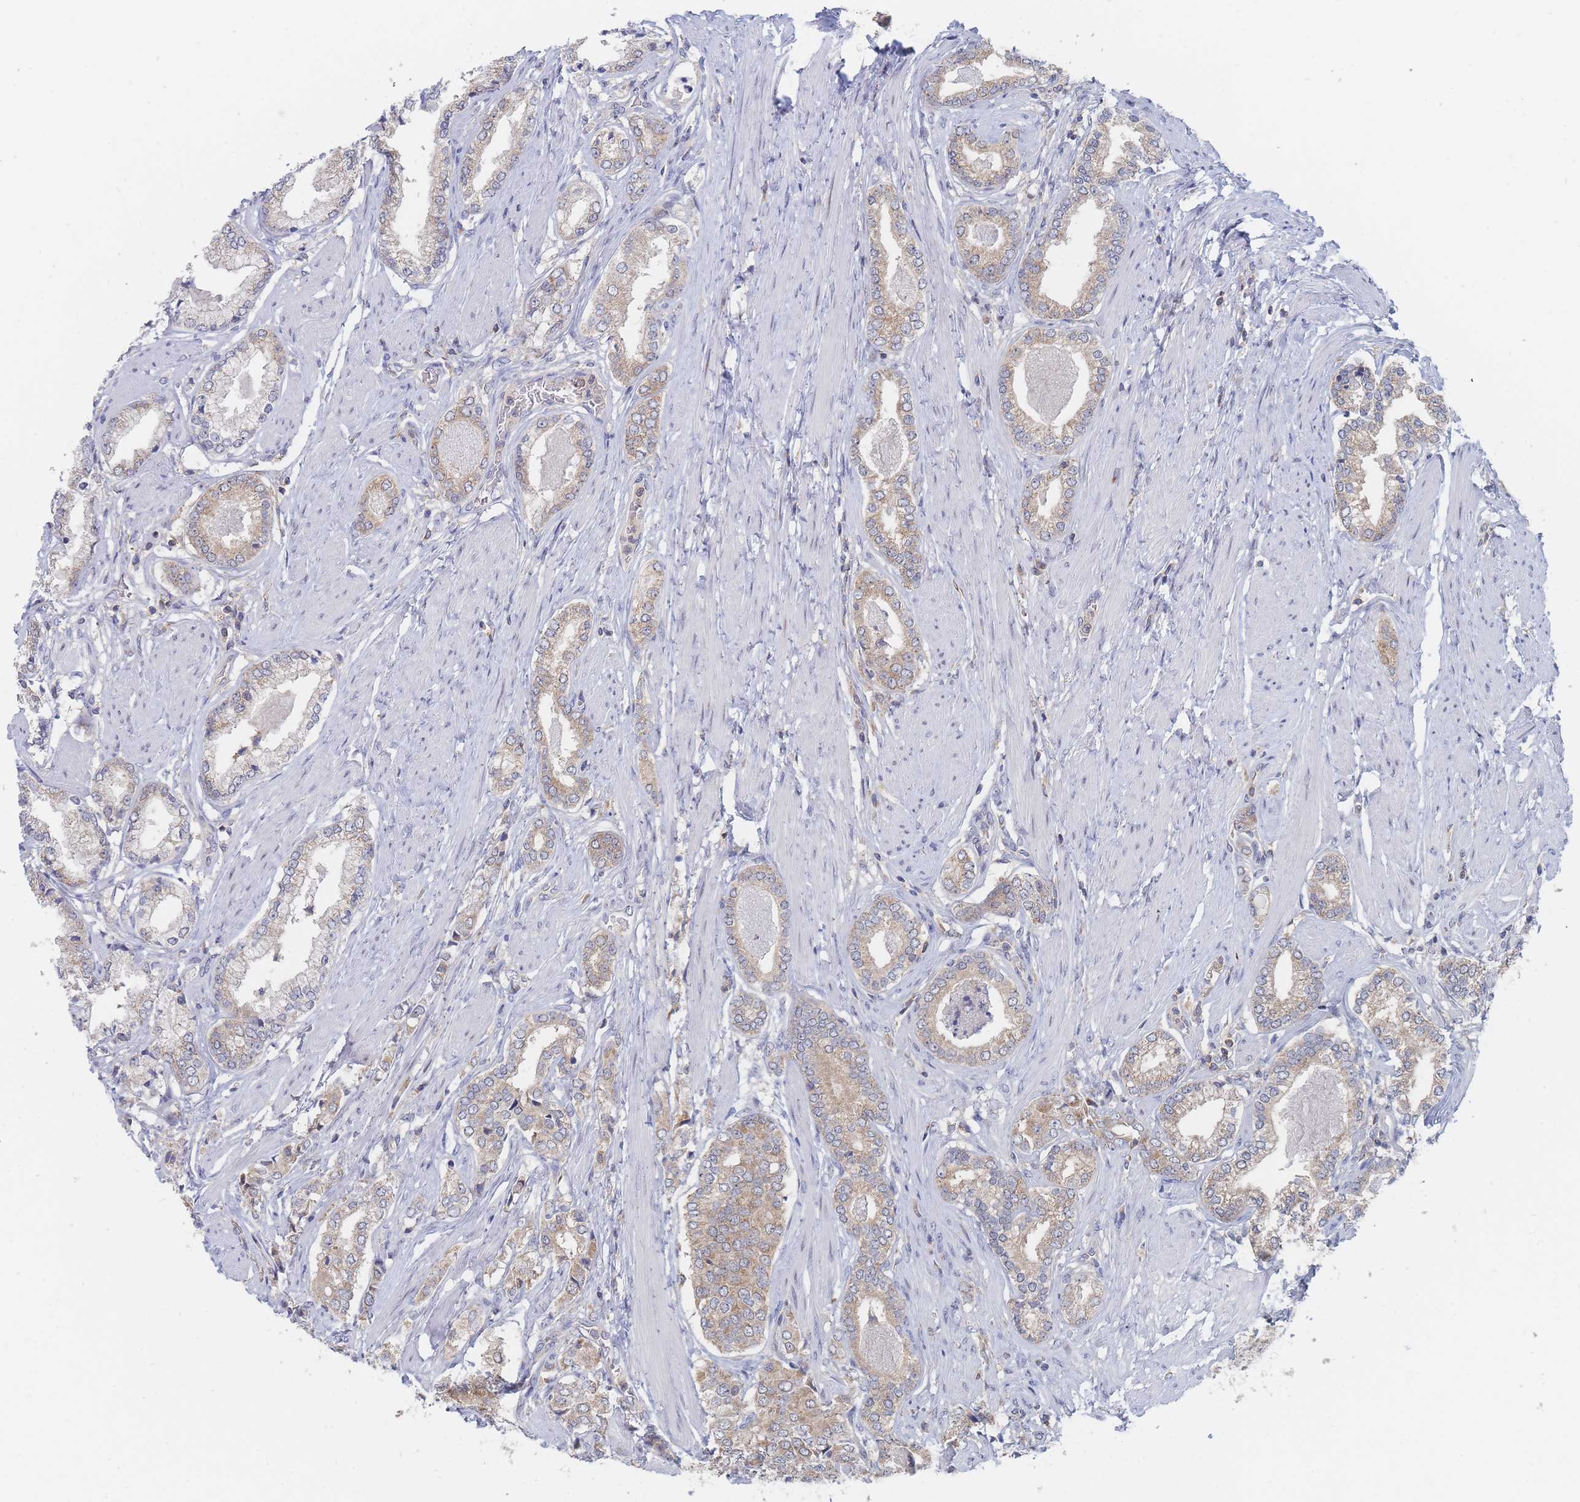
{"staining": {"intensity": "moderate", "quantity": "25%-75%", "location": "cytoplasmic/membranous"}, "tissue": "prostate cancer", "cell_type": "Tumor cells", "image_type": "cancer", "snomed": [{"axis": "morphology", "description": "Adenocarcinoma, High grade"}, {"axis": "topography", "description": "Prostate"}], "caption": "A micrograph of prostate adenocarcinoma (high-grade) stained for a protein demonstrates moderate cytoplasmic/membranous brown staining in tumor cells.", "gene": "PPP6C", "patient": {"sex": "male", "age": 71}}